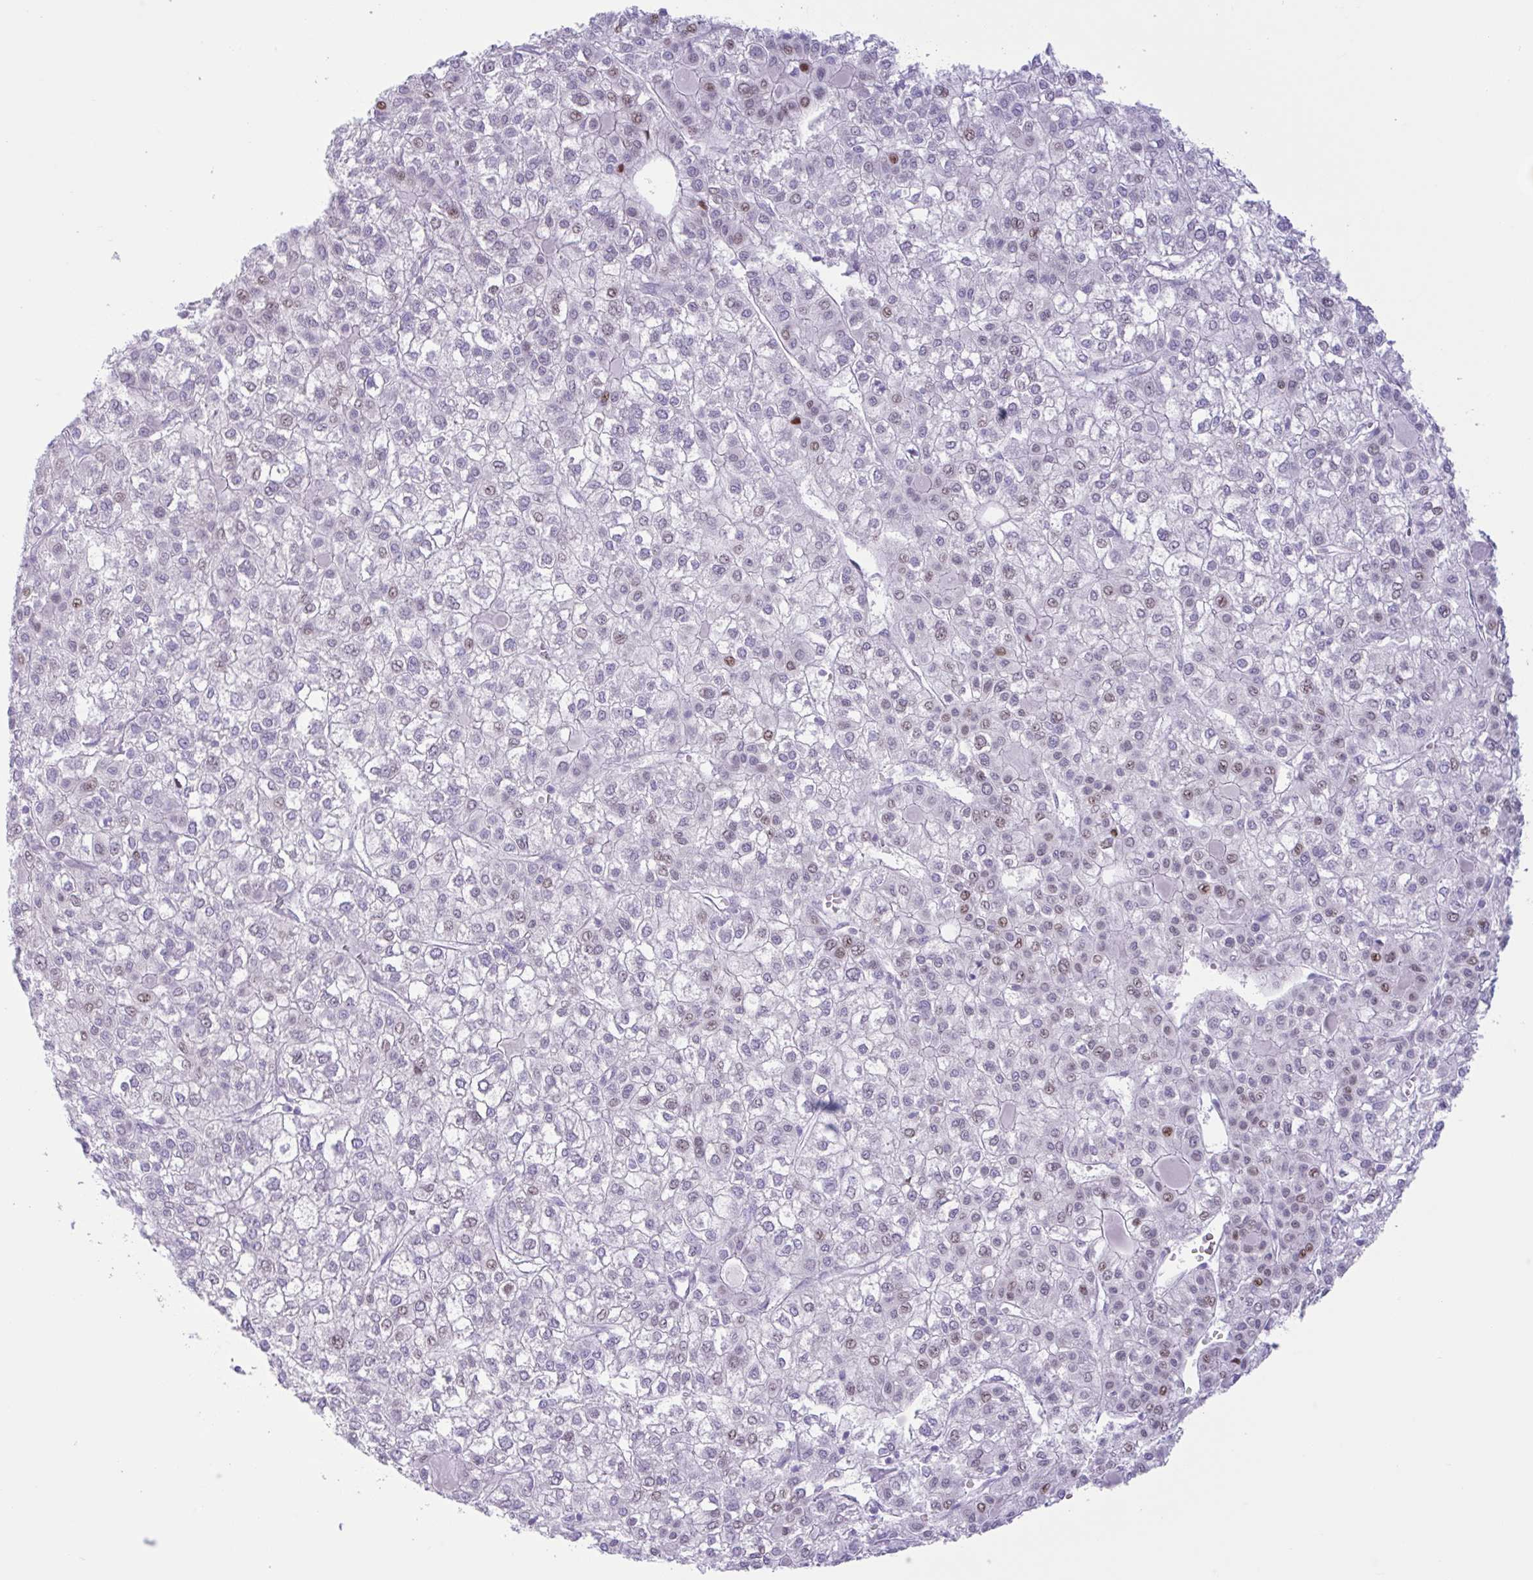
{"staining": {"intensity": "weak", "quantity": "<25%", "location": "nuclear"}, "tissue": "liver cancer", "cell_type": "Tumor cells", "image_type": "cancer", "snomed": [{"axis": "morphology", "description": "Carcinoma, Hepatocellular, NOS"}, {"axis": "topography", "description": "Liver"}], "caption": "Immunohistochemical staining of liver hepatocellular carcinoma reveals no significant positivity in tumor cells.", "gene": "AHCYL2", "patient": {"sex": "female", "age": 43}}